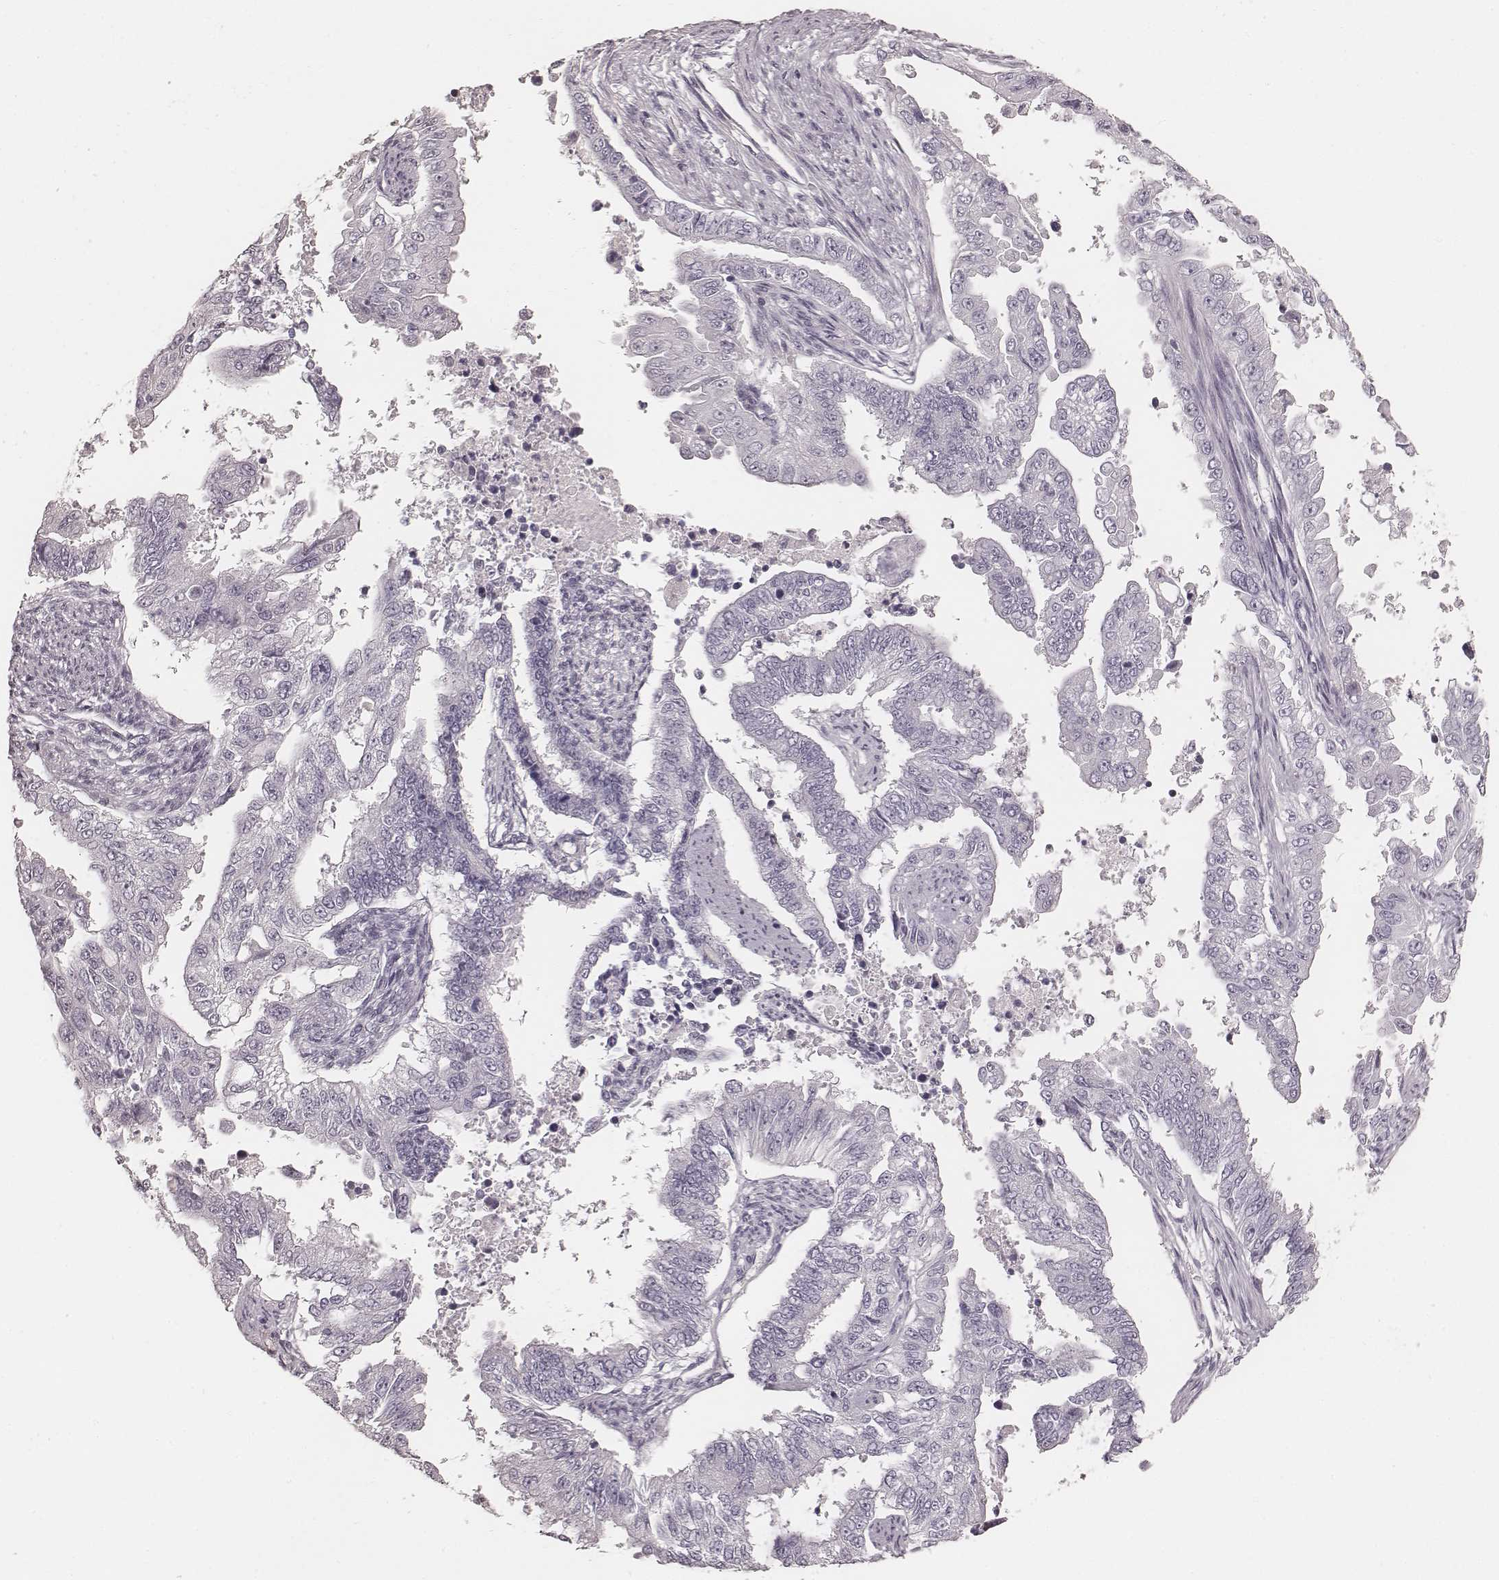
{"staining": {"intensity": "negative", "quantity": "none", "location": "none"}, "tissue": "endometrial cancer", "cell_type": "Tumor cells", "image_type": "cancer", "snomed": [{"axis": "morphology", "description": "Adenocarcinoma, NOS"}, {"axis": "topography", "description": "Uterus"}], "caption": "Tumor cells are negative for brown protein staining in endometrial cancer (adenocarcinoma). (Brightfield microscopy of DAB immunohistochemistry (IHC) at high magnification).", "gene": "KRT26", "patient": {"sex": "female", "age": 59}}